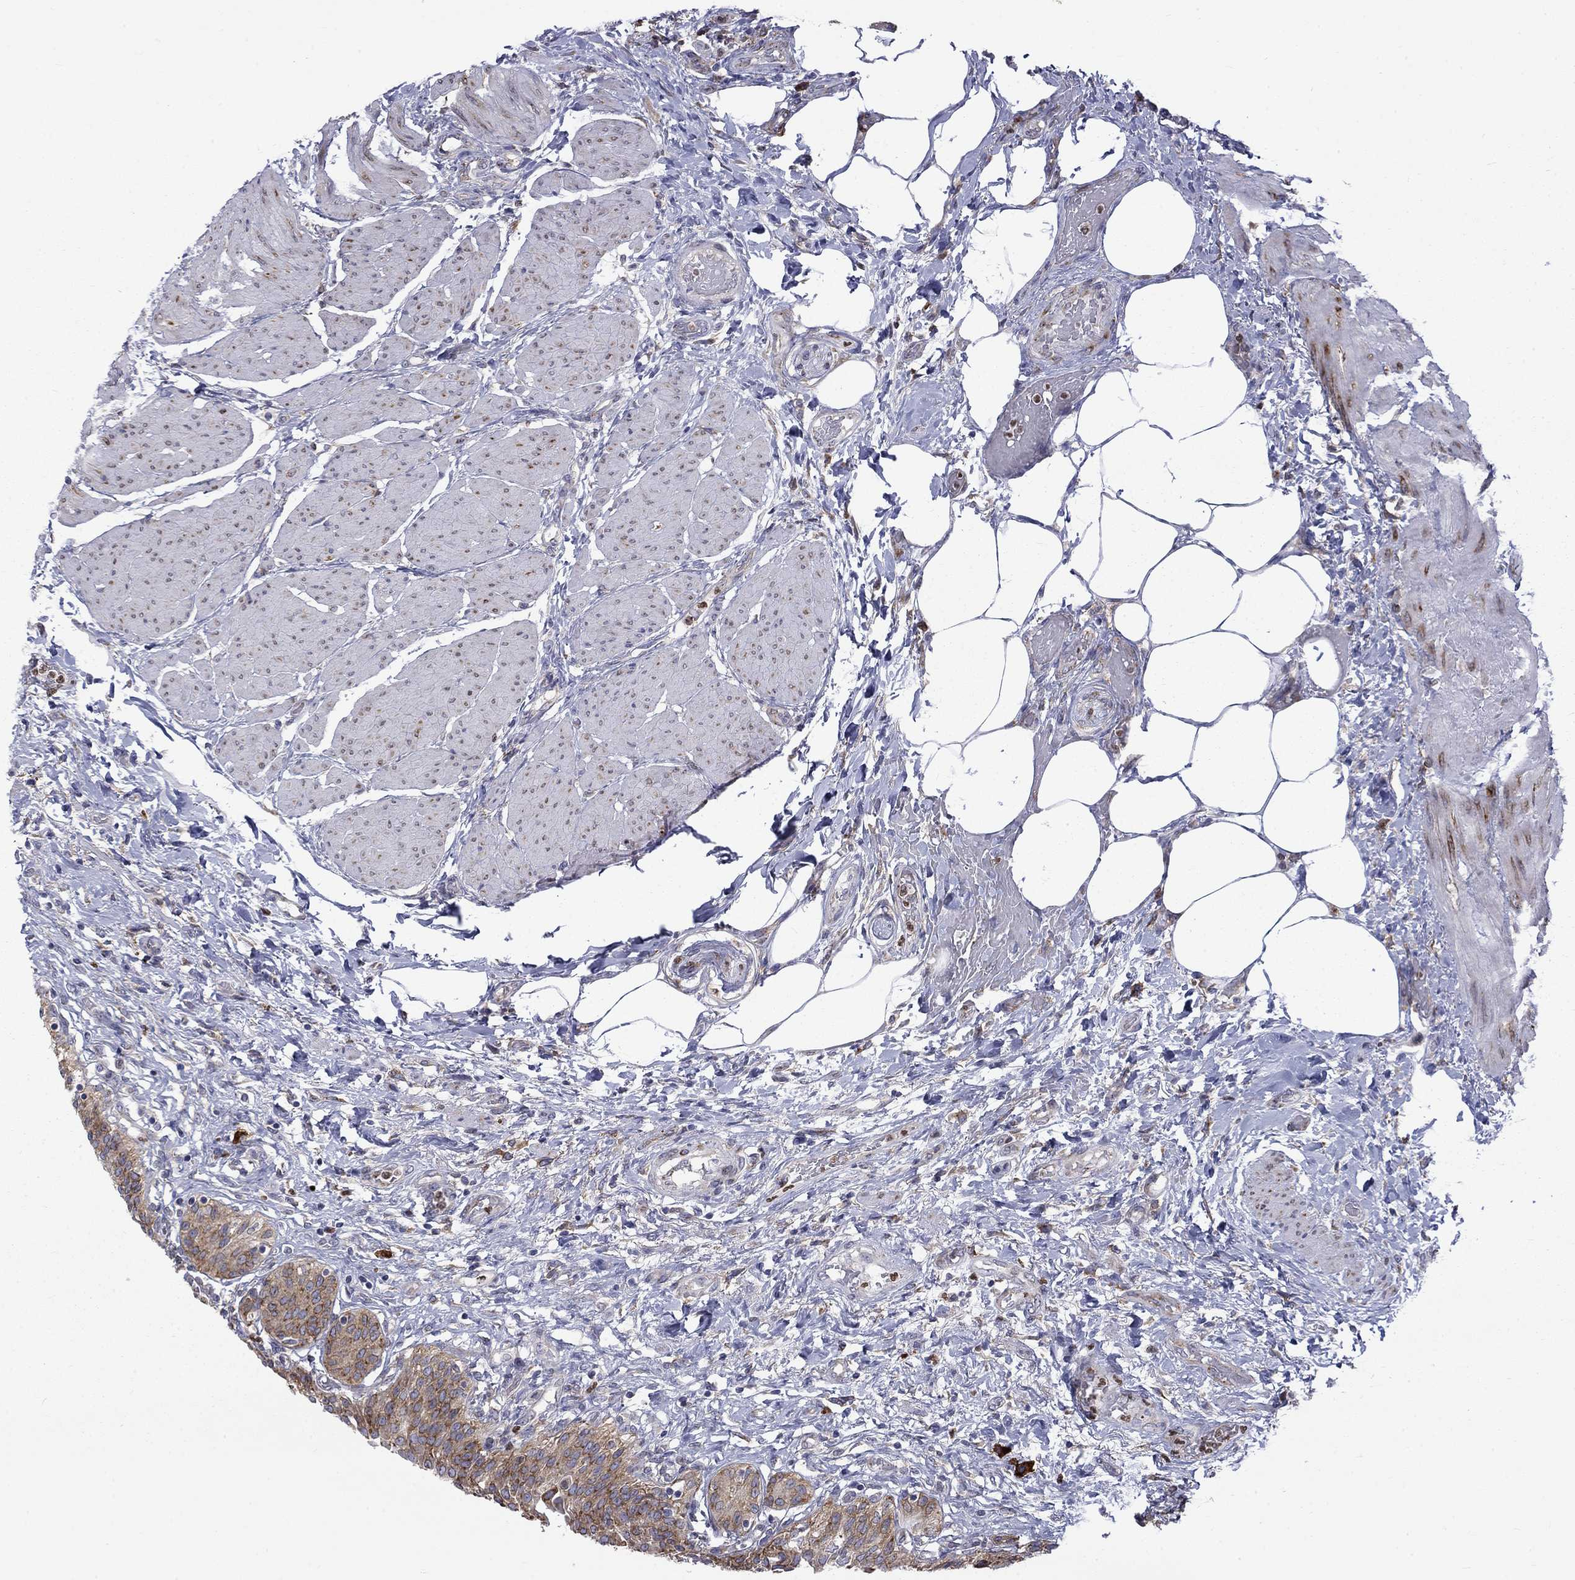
{"staining": {"intensity": "moderate", "quantity": ">75%", "location": "cytoplasmic/membranous"}, "tissue": "urinary bladder", "cell_type": "Urothelial cells", "image_type": "normal", "snomed": [{"axis": "morphology", "description": "Normal tissue, NOS"}, {"axis": "morphology", "description": "Metaplasia, NOS"}, {"axis": "topography", "description": "Urinary bladder"}], "caption": "Approximately >75% of urothelial cells in unremarkable human urinary bladder demonstrate moderate cytoplasmic/membranous protein staining as visualized by brown immunohistochemical staining.", "gene": "PABPC4", "patient": {"sex": "male", "age": 68}}